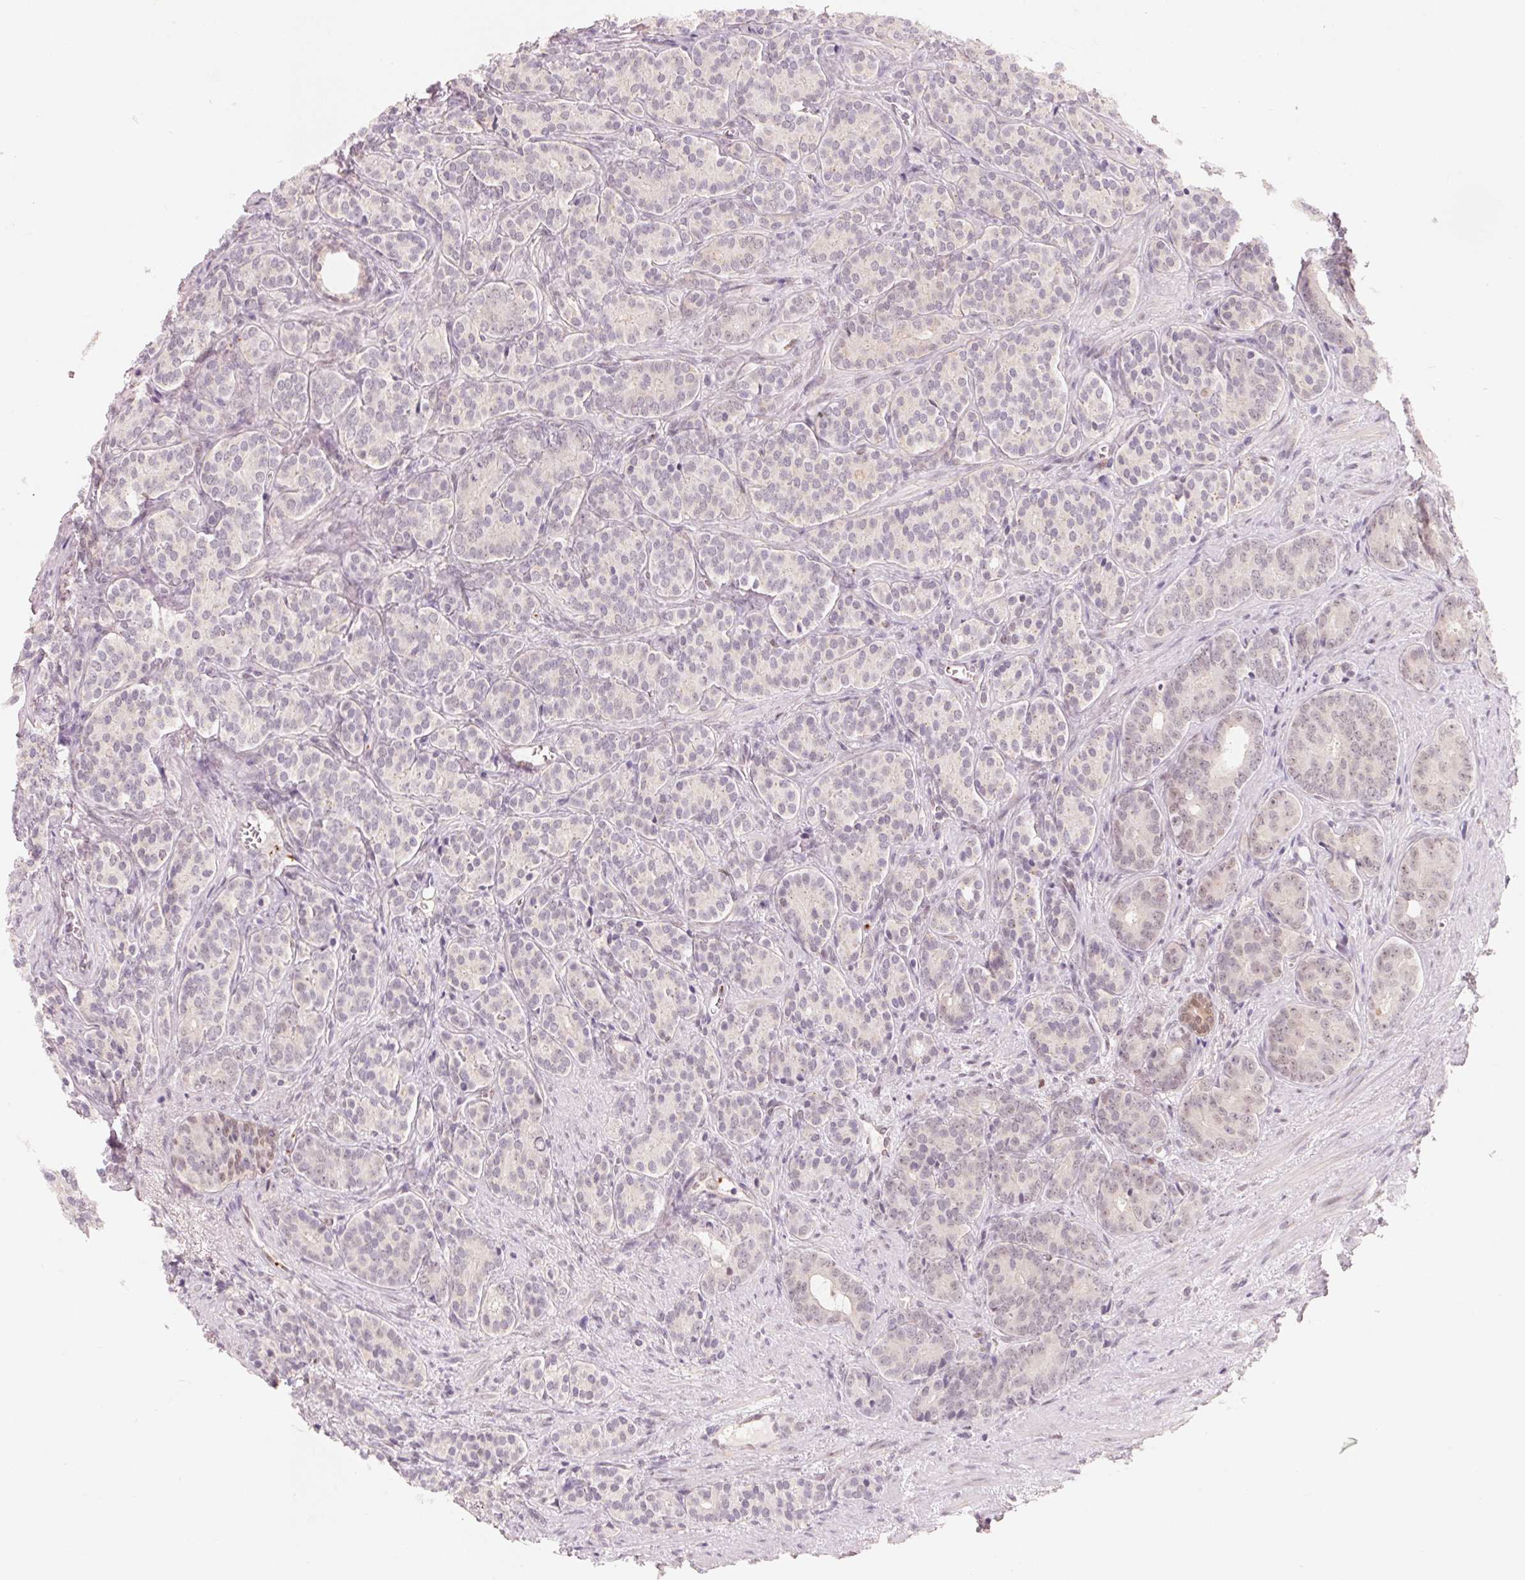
{"staining": {"intensity": "negative", "quantity": "none", "location": "none"}, "tissue": "prostate cancer", "cell_type": "Tumor cells", "image_type": "cancer", "snomed": [{"axis": "morphology", "description": "Adenocarcinoma, High grade"}, {"axis": "topography", "description": "Prostate"}], "caption": "Human adenocarcinoma (high-grade) (prostate) stained for a protein using immunohistochemistry (IHC) shows no expression in tumor cells.", "gene": "ARHGAP22", "patient": {"sex": "male", "age": 84}}